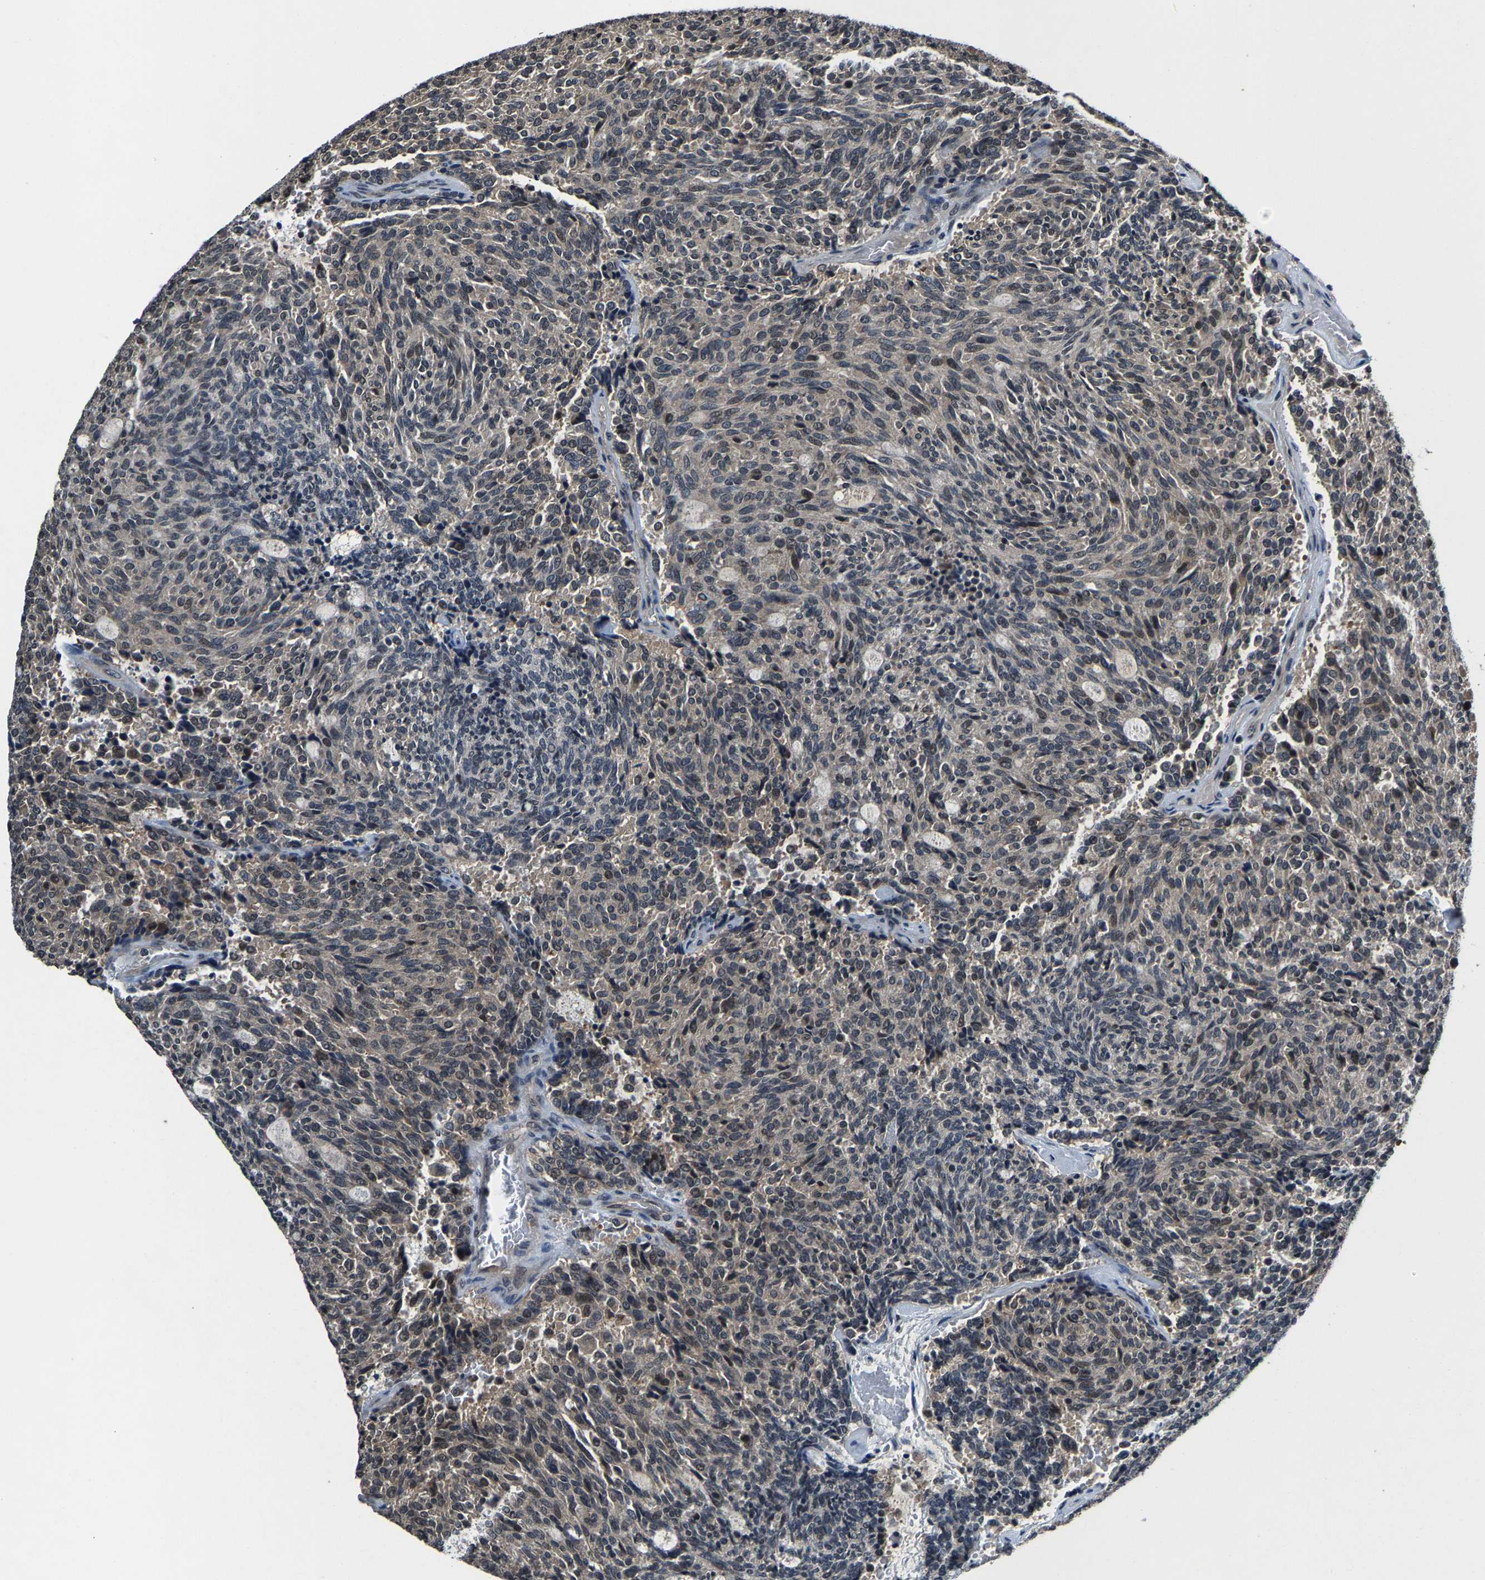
{"staining": {"intensity": "weak", "quantity": "<25%", "location": "nuclear"}, "tissue": "carcinoid", "cell_type": "Tumor cells", "image_type": "cancer", "snomed": [{"axis": "morphology", "description": "Carcinoid, malignant, NOS"}, {"axis": "topography", "description": "Pancreas"}], "caption": "A high-resolution image shows immunohistochemistry staining of carcinoid (malignant), which reveals no significant expression in tumor cells.", "gene": "HUWE1", "patient": {"sex": "female", "age": 54}}